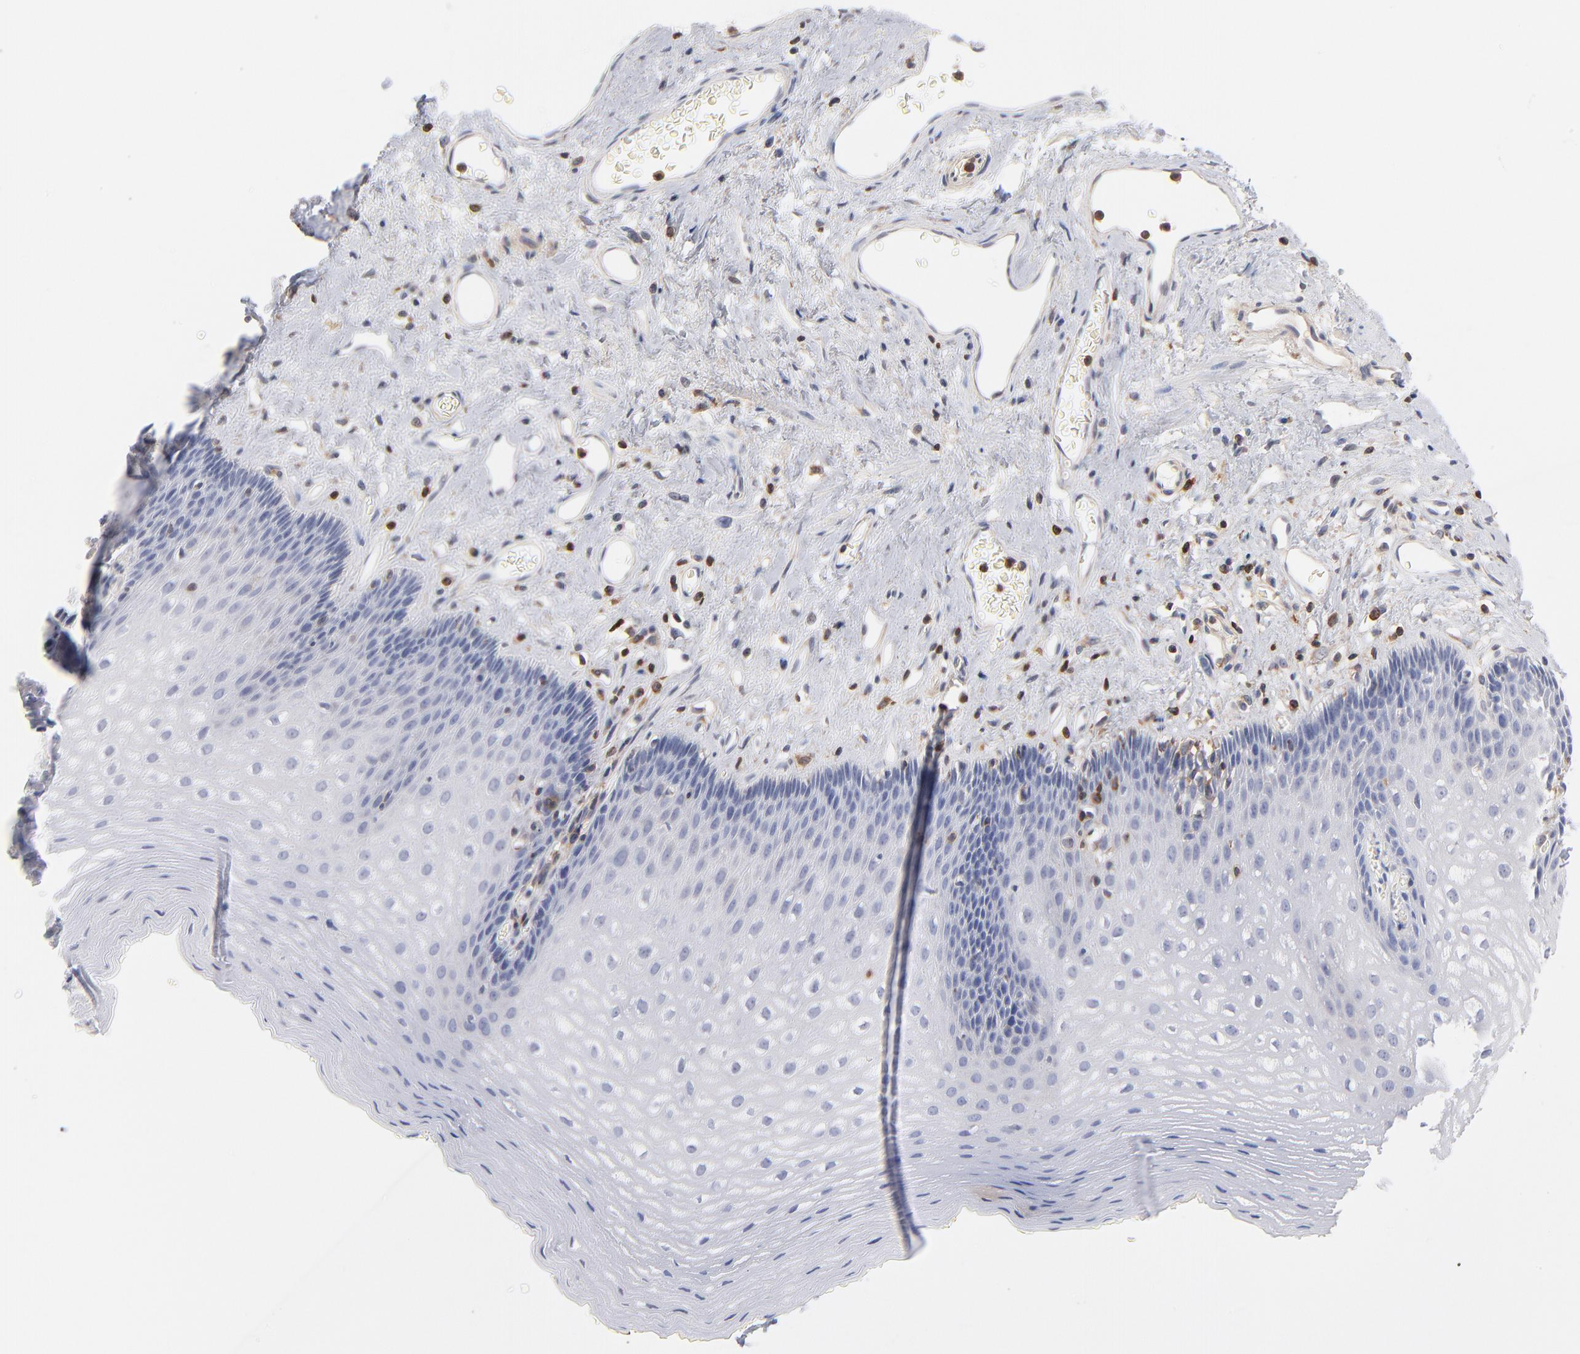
{"staining": {"intensity": "negative", "quantity": "none", "location": "none"}, "tissue": "esophagus", "cell_type": "Squamous epithelial cells", "image_type": "normal", "snomed": [{"axis": "morphology", "description": "Normal tissue, NOS"}, {"axis": "topography", "description": "Esophagus"}], "caption": "An IHC photomicrograph of benign esophagus is shown. There is no staining in squamous epithelial cells of esophagus. Nuclei are stained in blue.", "gene": "WIPF1", "patient": {"sex": "female", "age": 70}}